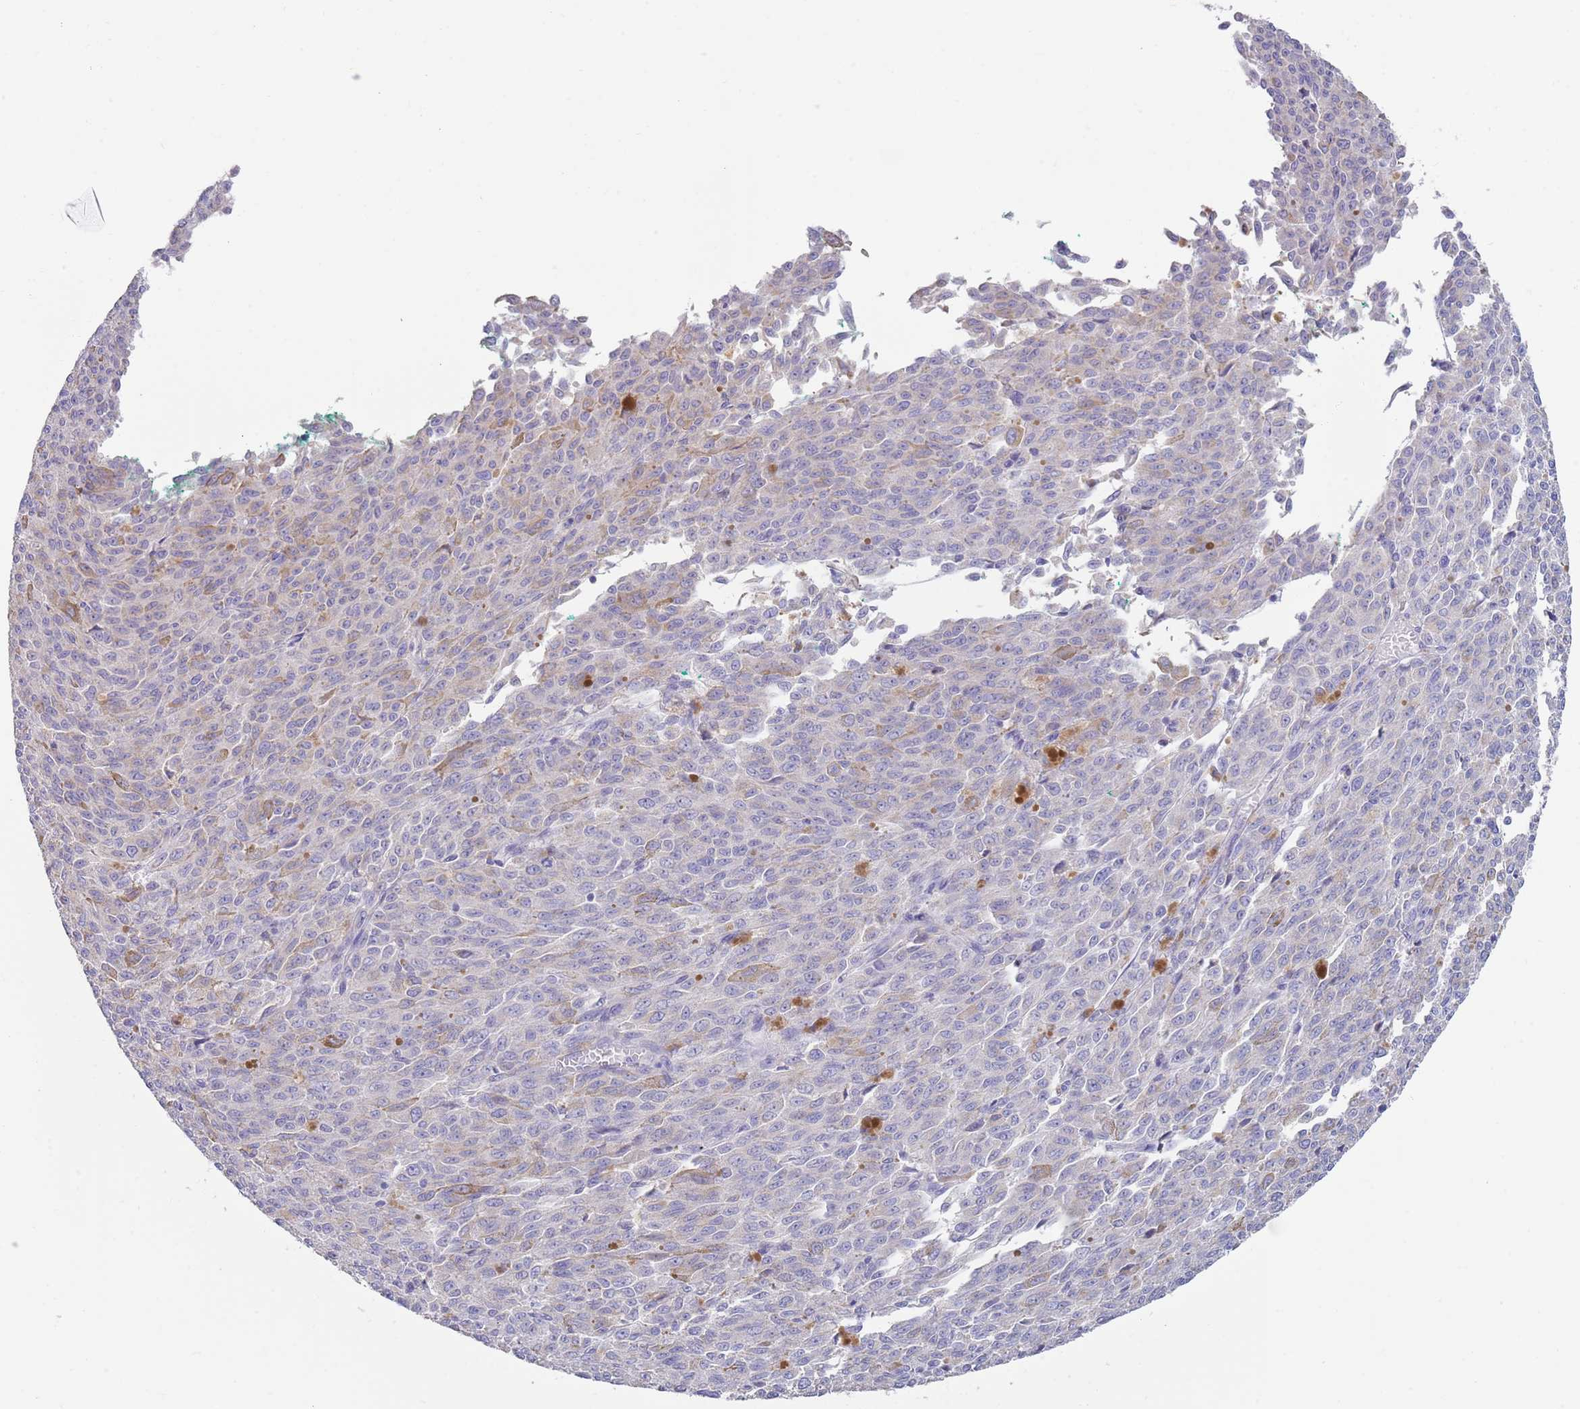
{"staining": {"intensity": "negative", "quantity": "none", "location": "none"}, "tissue": "melanoma", "cell_type": "Tumor cells", "image_type": "cancer", "snomed": [{"axis": "morphology", "description": "Malignant melanoma, NOS"}, {"axis": "topography", "description": "Skin"}], "caption": "A histopathology image of human melanoma is negative for staining in tumor cells.", "gene": "CCDC149", "patient": {"sex": "female", "age": 52}}